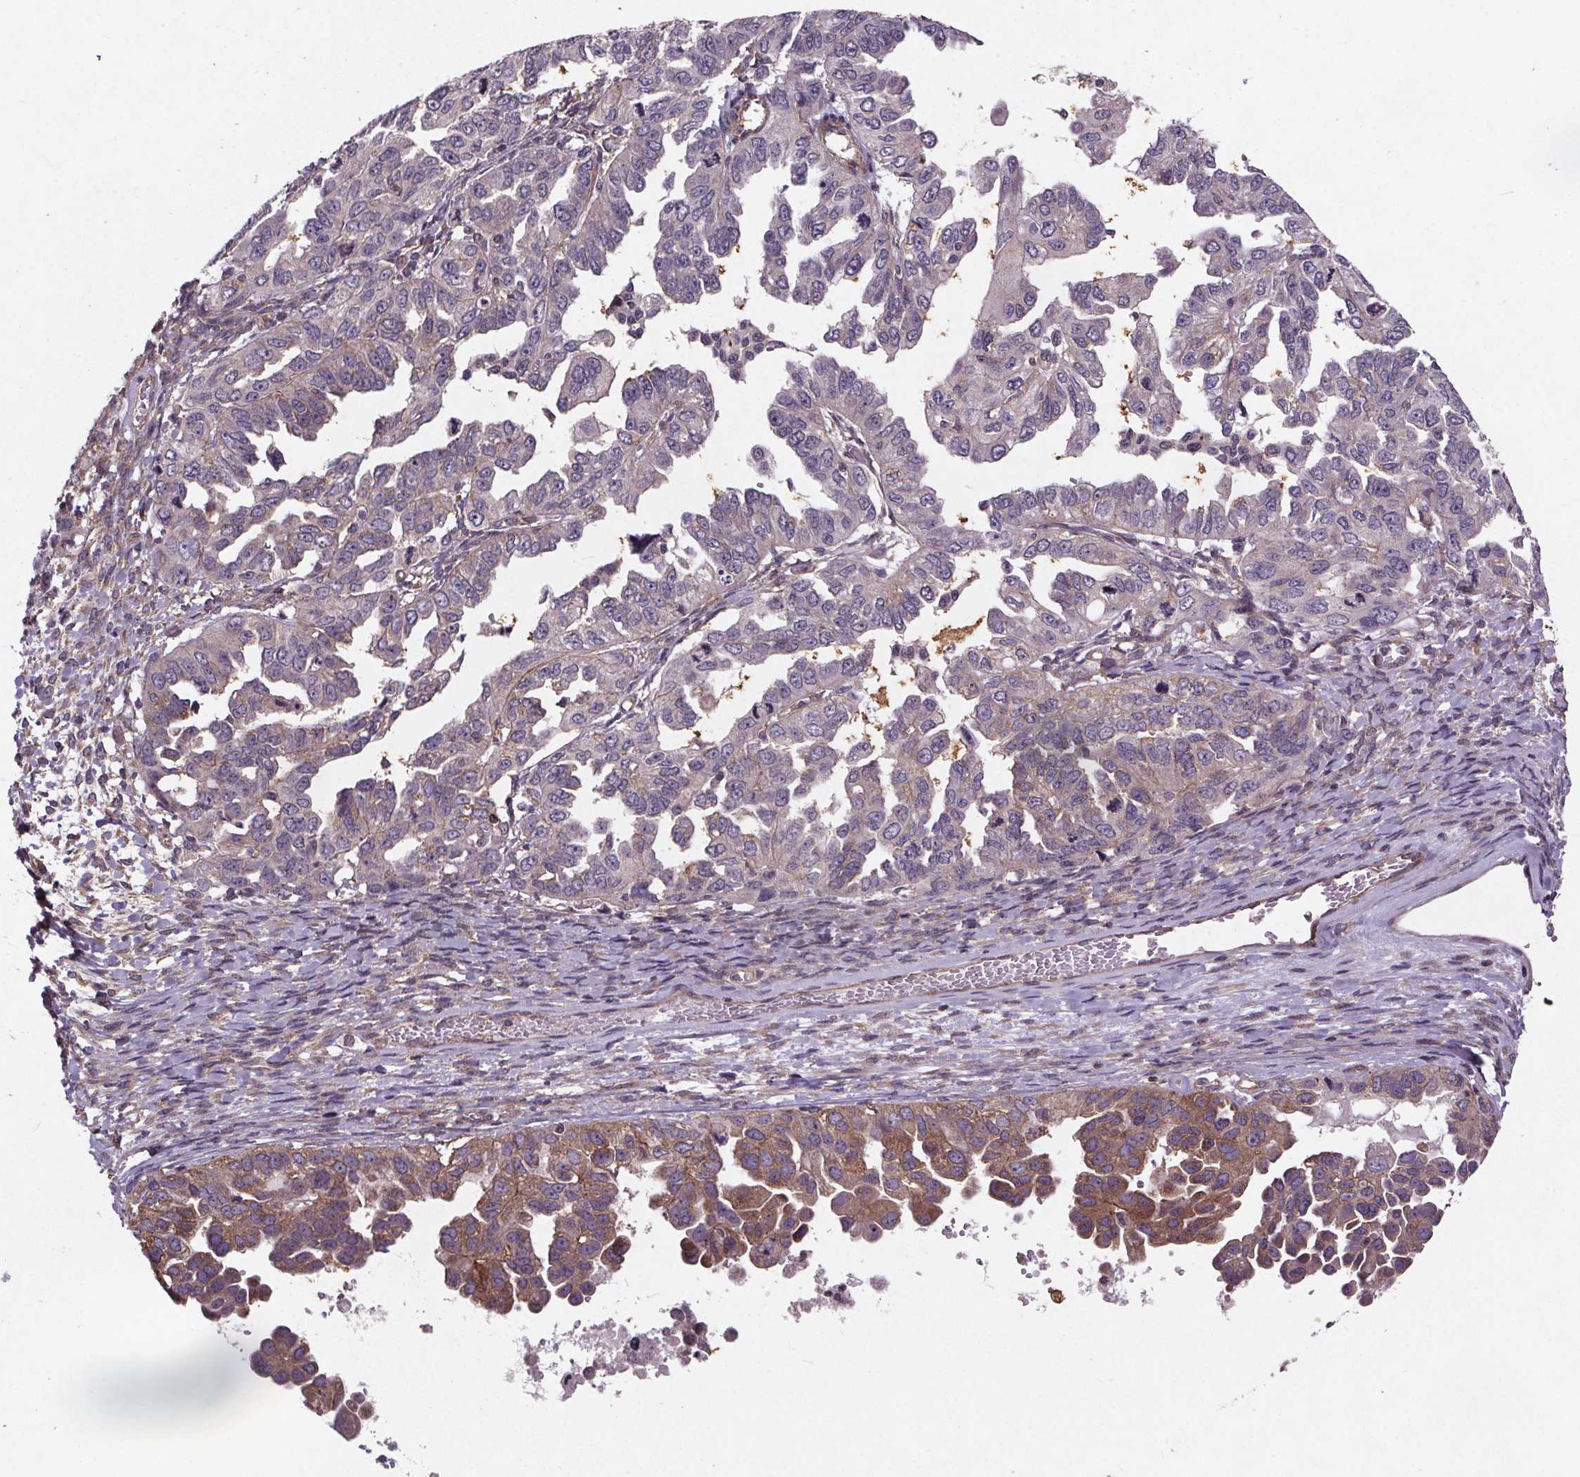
{"staining": {"intensity": "moderate", "quantity": "<25%", "location": "cytoplasmic/membranous"}, "tissue": "ovarian cancer", "cell_type": "Tumor cells", "image_type": "cancer", "snomed": [{"axis": "morphology", "description": "Cystadenocarcinoma, serous, NOS"}, {"axis": "topography", "description": "Ovary"}], "caption": "Ovarian serous cystadenocarcinoma tissue shows moderate cytoplasmic/membranous expression in about <25% of tumor cells (DAB (3,3'-diaminobenzidine) = brown stain, brightfield microscopy at high magnification).", "gene": "STRN3", "patient": {"sex": "female", "age": 53}}